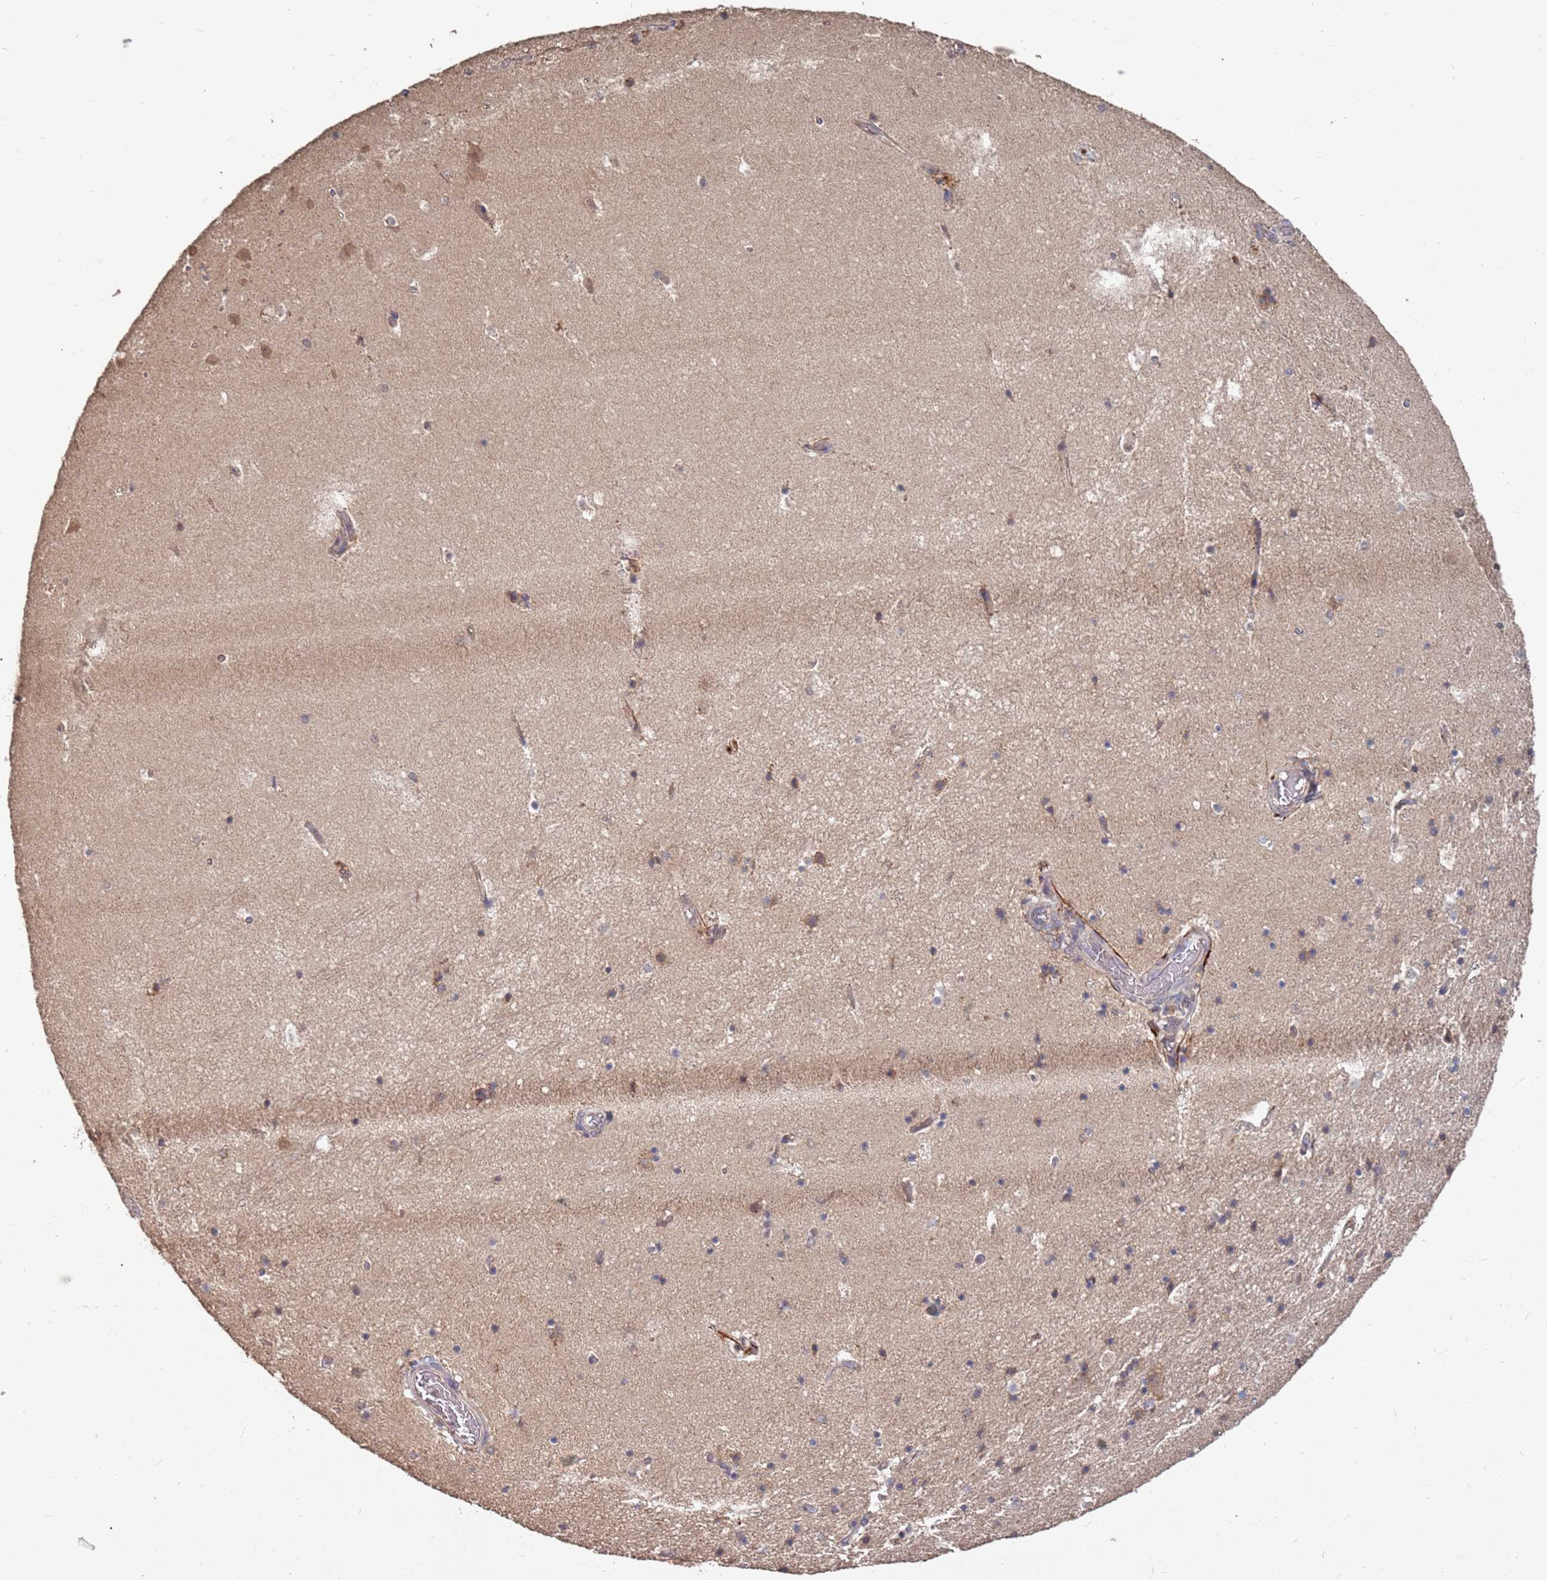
{"staining": {"intensity": "weak", "quantity": "<25%", "location": "cytoplasmic/membranous,nuclear"}, "tissue": "hippocampus", "cell_type": "Glial cells", "image_type": "normal", "snomed": [{"axis": "morphology", "description": "Normal tissue, NOS"}, {"axis": "topography", "description": "Hippocampus"}], "caption": "Immunohistochemistry (IHC) photomicrograph of unremarkable hippocampus: hippocampus stained with DAB shows no significant protein staining in glial cells. Brightfield microscopy of immunohistochemistry stained with DAB (brown) and hematoxylin (blue), captured at high magnification.", "gene": "PRORP", "patient": {"sex": "female", "age": 52}}